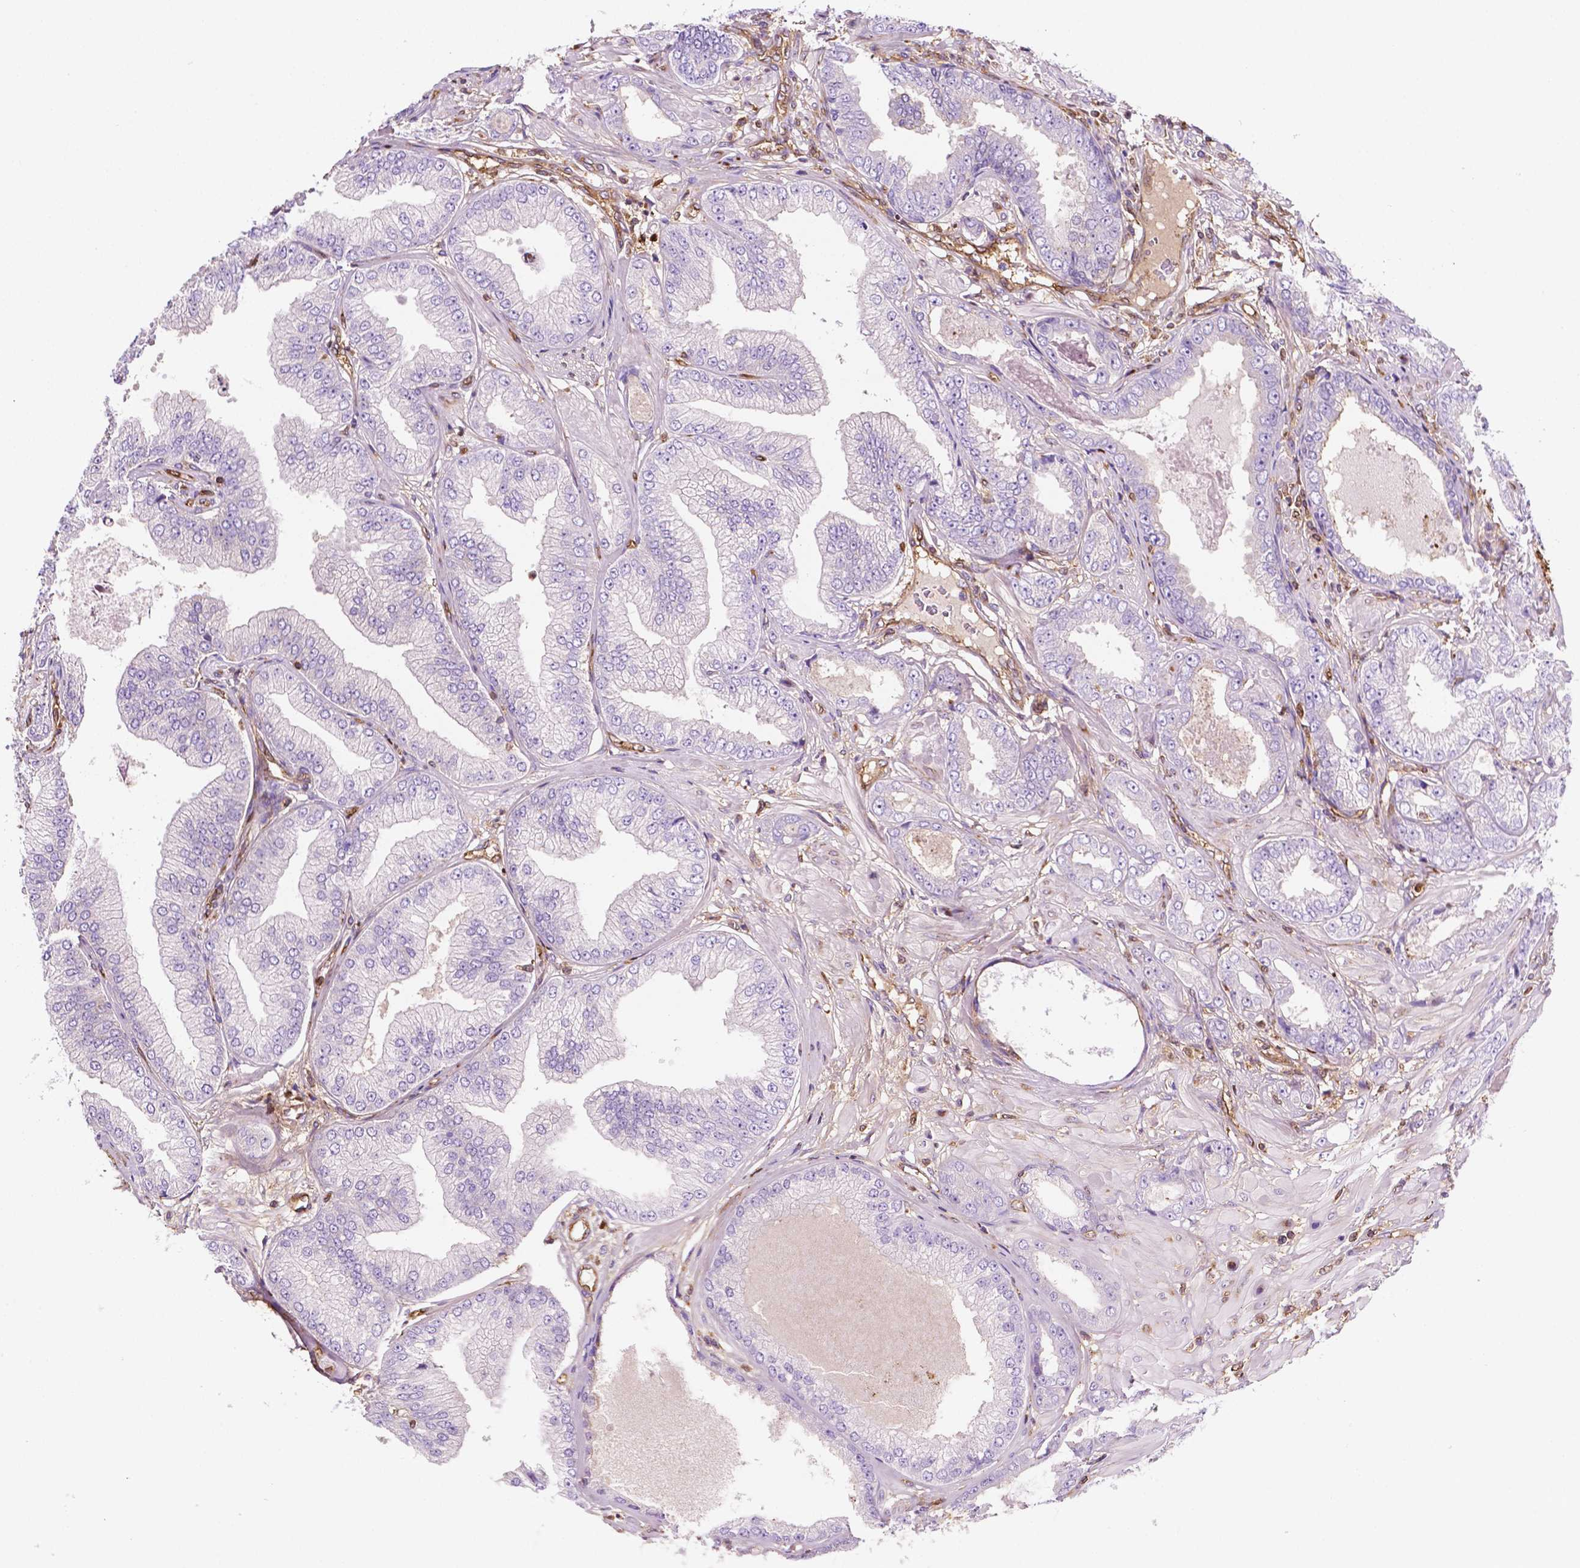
{"staining": {"intensity": "negative", "quantity": "none", "location": "none"}, "tissue": "prostate cancer", "cell_type": "Tumor cells", "image_type": "cancer", "snomed": [{"axis": "morphology", "description": "Adenocarcinoma, Low grade"}, {"axis": "topography", "description": "Prostate"}], "caption": "Immunohistochemical staining of prostate adenocarcinoma (low-grade) exhibits no significant staining in tumor cells.", "gene": "DCN", "patient": {"sex": "male", "age": 55}}